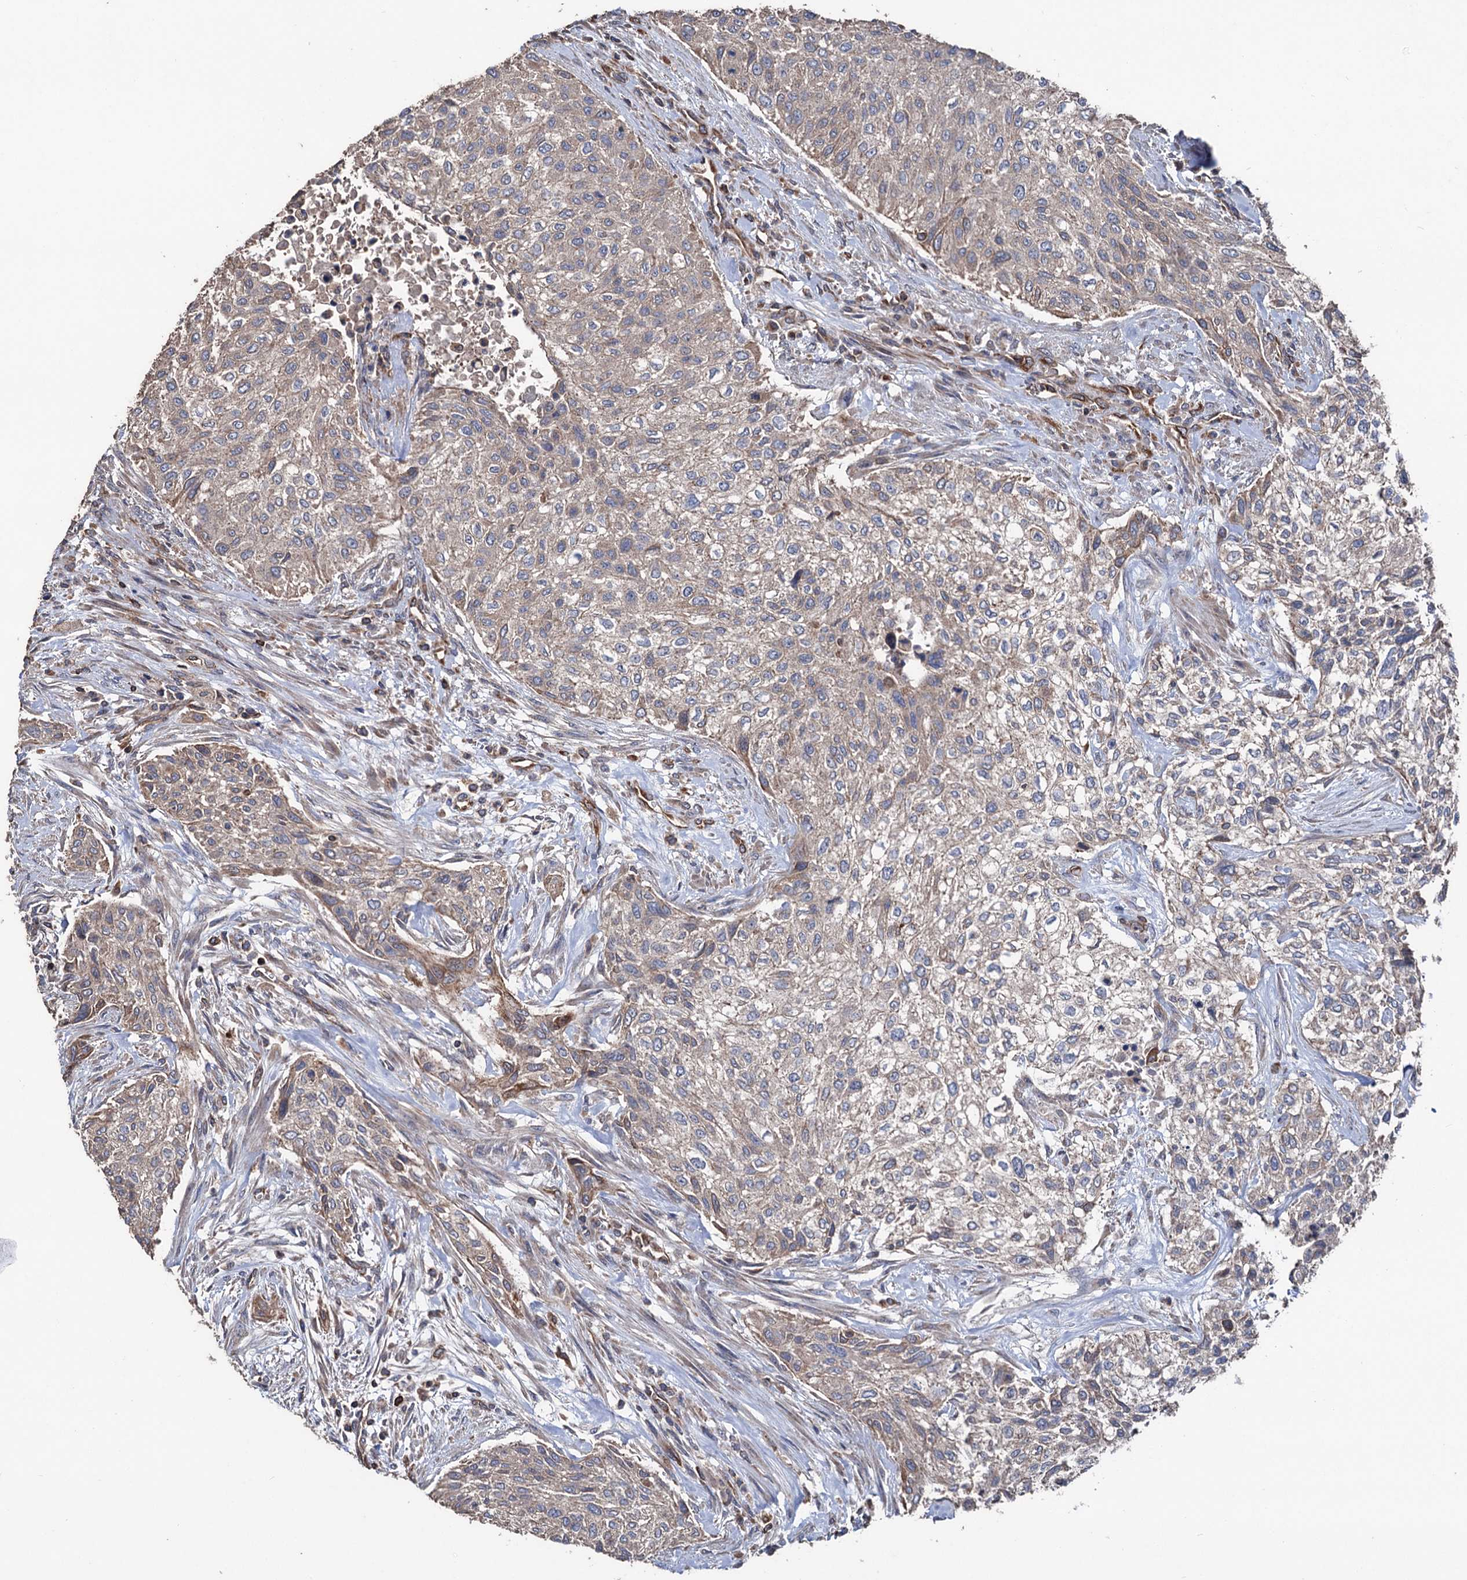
{"staining": {"intensity": "weak", "quantity": "<25%", "location": "cytoplasmic/membranous"}, "tissue": "urothelial cancer", "cell_type": "Tumor cells", "image_type": "cancer", "snomed": [{"axis": "morphology", "description": "Normal tissue, NOS"}, {"axis": "morphology", "description": "Urothelial carcinoma, NOS"}, {"axis": "topography", "description": "Urinary bladder"}, {"axis": "topography", "description": "Peripheral nerve tissue"}], "caption": "Protein analysis of urothelial cancer displays no significant positivity in tumor cells. Nuclei are stained in blue.", "gene": "STING1", "patient": {"sex": "male", "age": 35}}